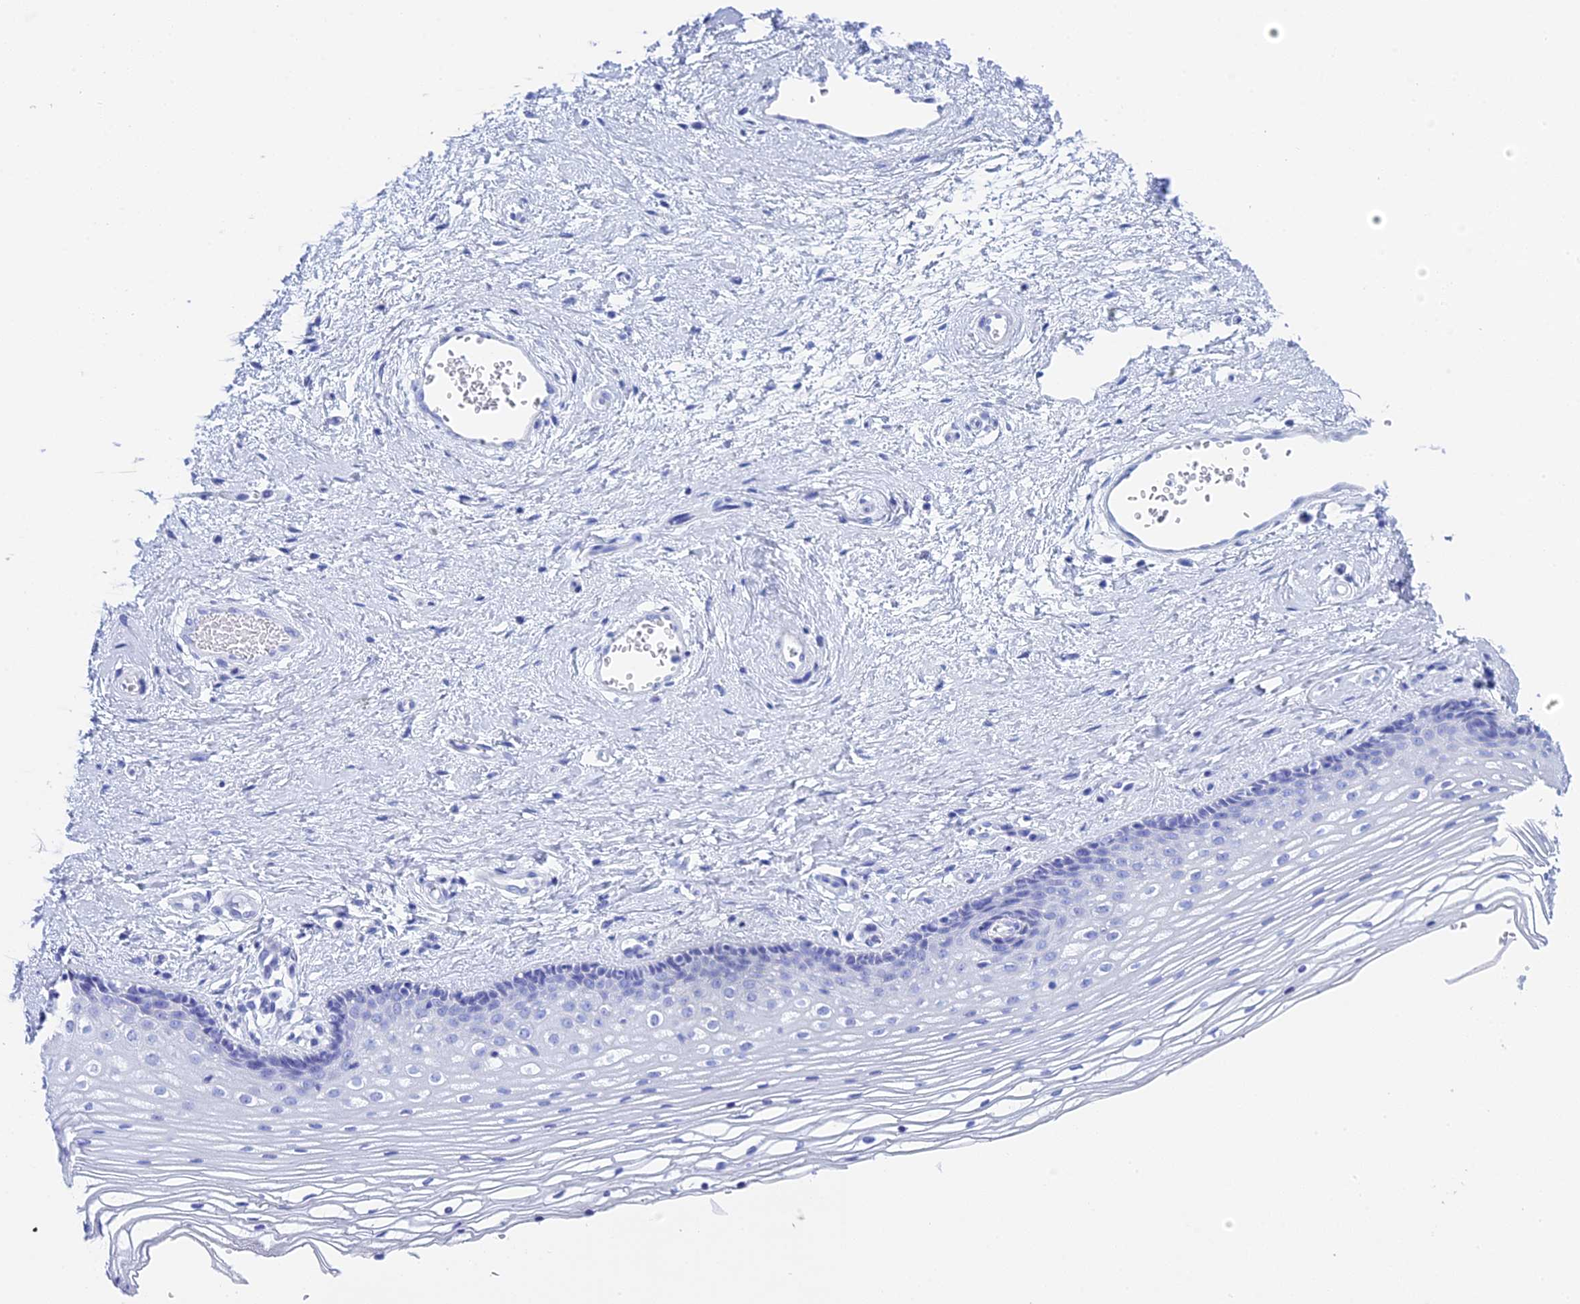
{"staining": {"intensity": "negative", "quantity": "none", "location": "none"}, "tissue": "vagina", "cell_type": "Squamous epithelial cells", "image_type": "normal", "snomed": [{"axis": "morphology", "description": "Normal tissue, NOS"}, {"axis": "topography", "description": "Vagina"}], "caption": "The histopathology image displays no staining of squamous epithelial cells in normal vagina. (DAB immunohistochemistry (IHC), high magnification).", "gene": "TEX101", "patient": {"sex": "female", "age": 46}}